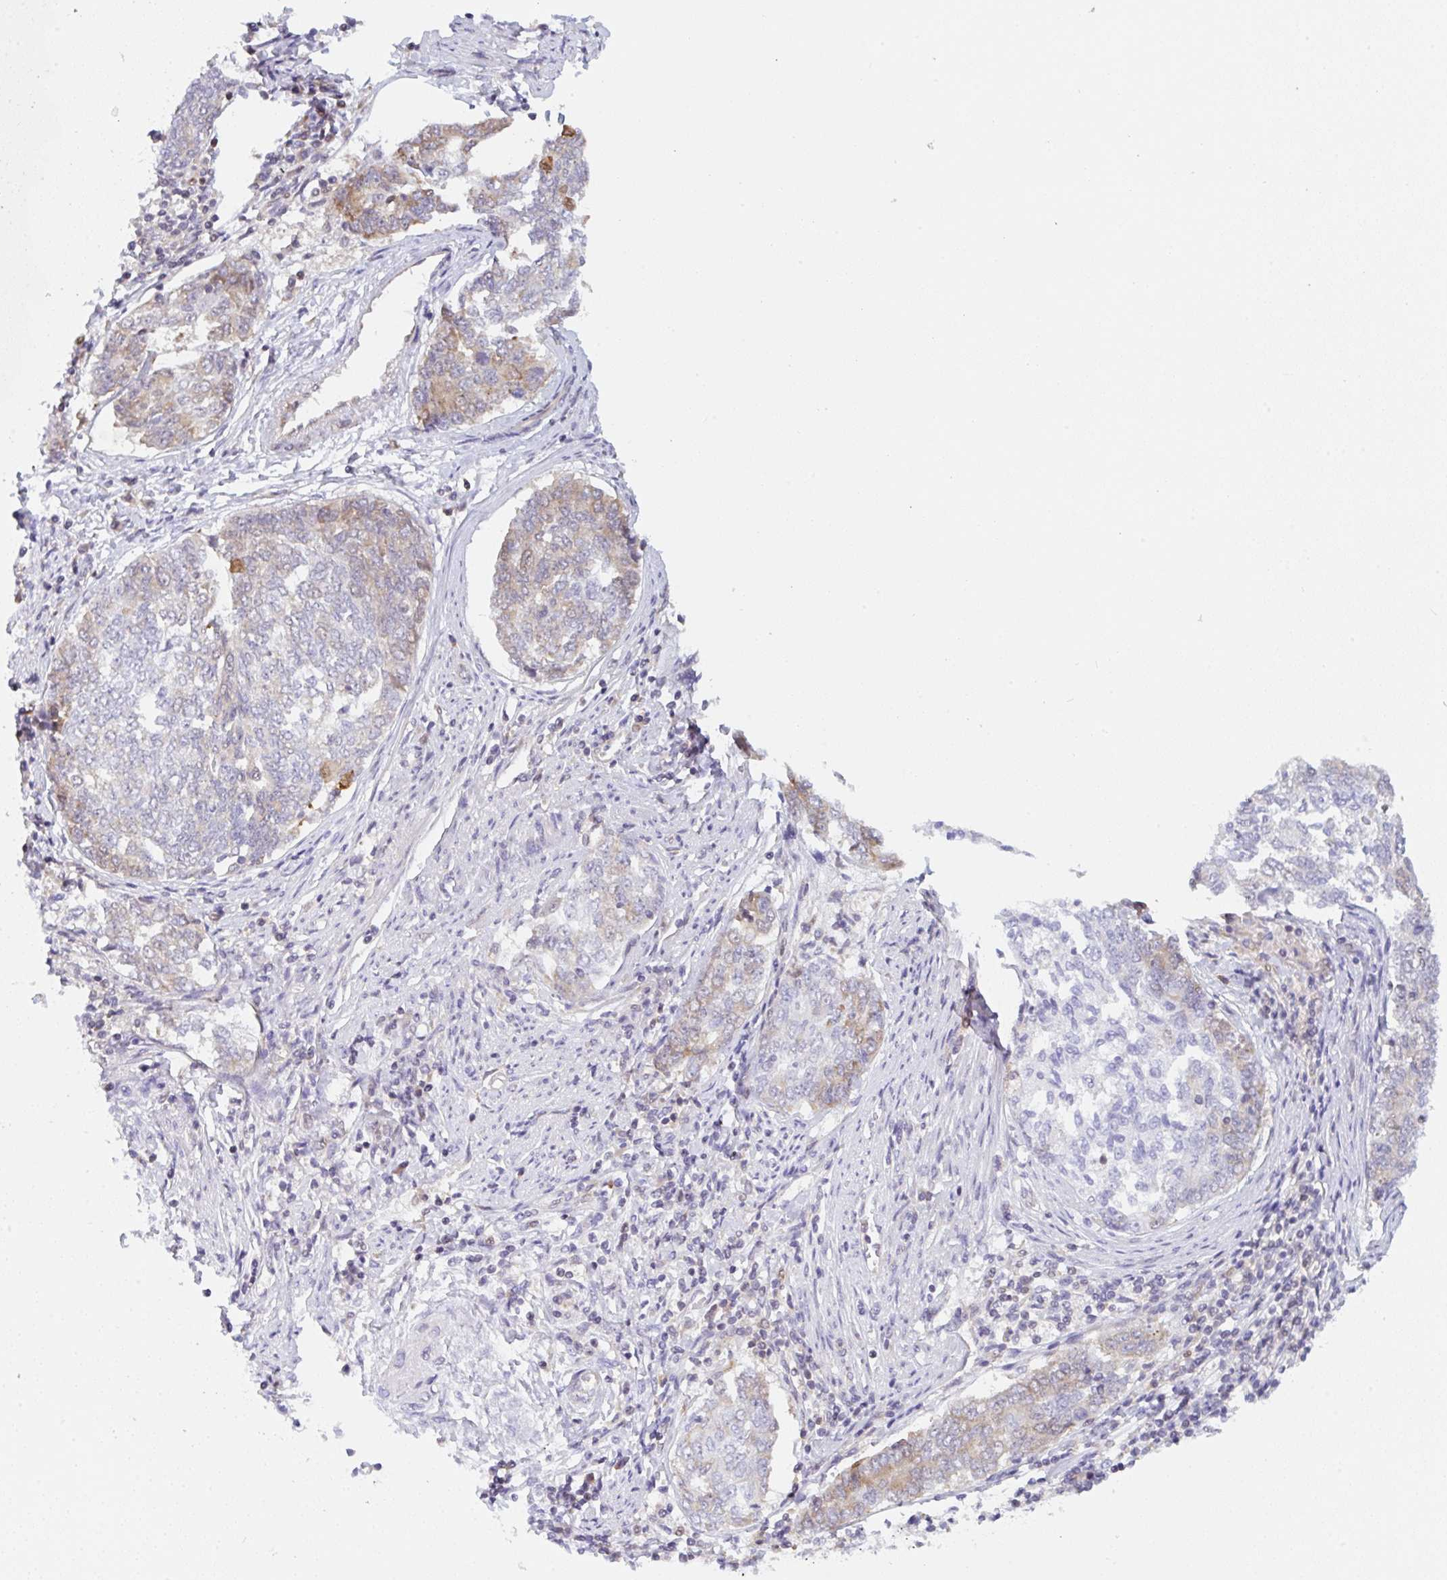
{"staining": {"intensity": "weak", "quantity": "25%-75%", "location": "cytoplasmic/membranous"}, "tissue": "endometrial cancer", "cell_type": "Tumor cells", "image_type": "cancer", "snomed": [{"axis": "morphology", "description": "Adenocarcinoma, NOS"}, {"axis": "topography", "description": "Endometrium"}], "caption": "Weak cytoplasmic/membranous protein positivity is appreciated in approximately 25%-75% of tumor cells in endometrial cancer (adenocarcinoma).", "gene": "TBPL2", "patient": {"sex": "female", "age": 80}}